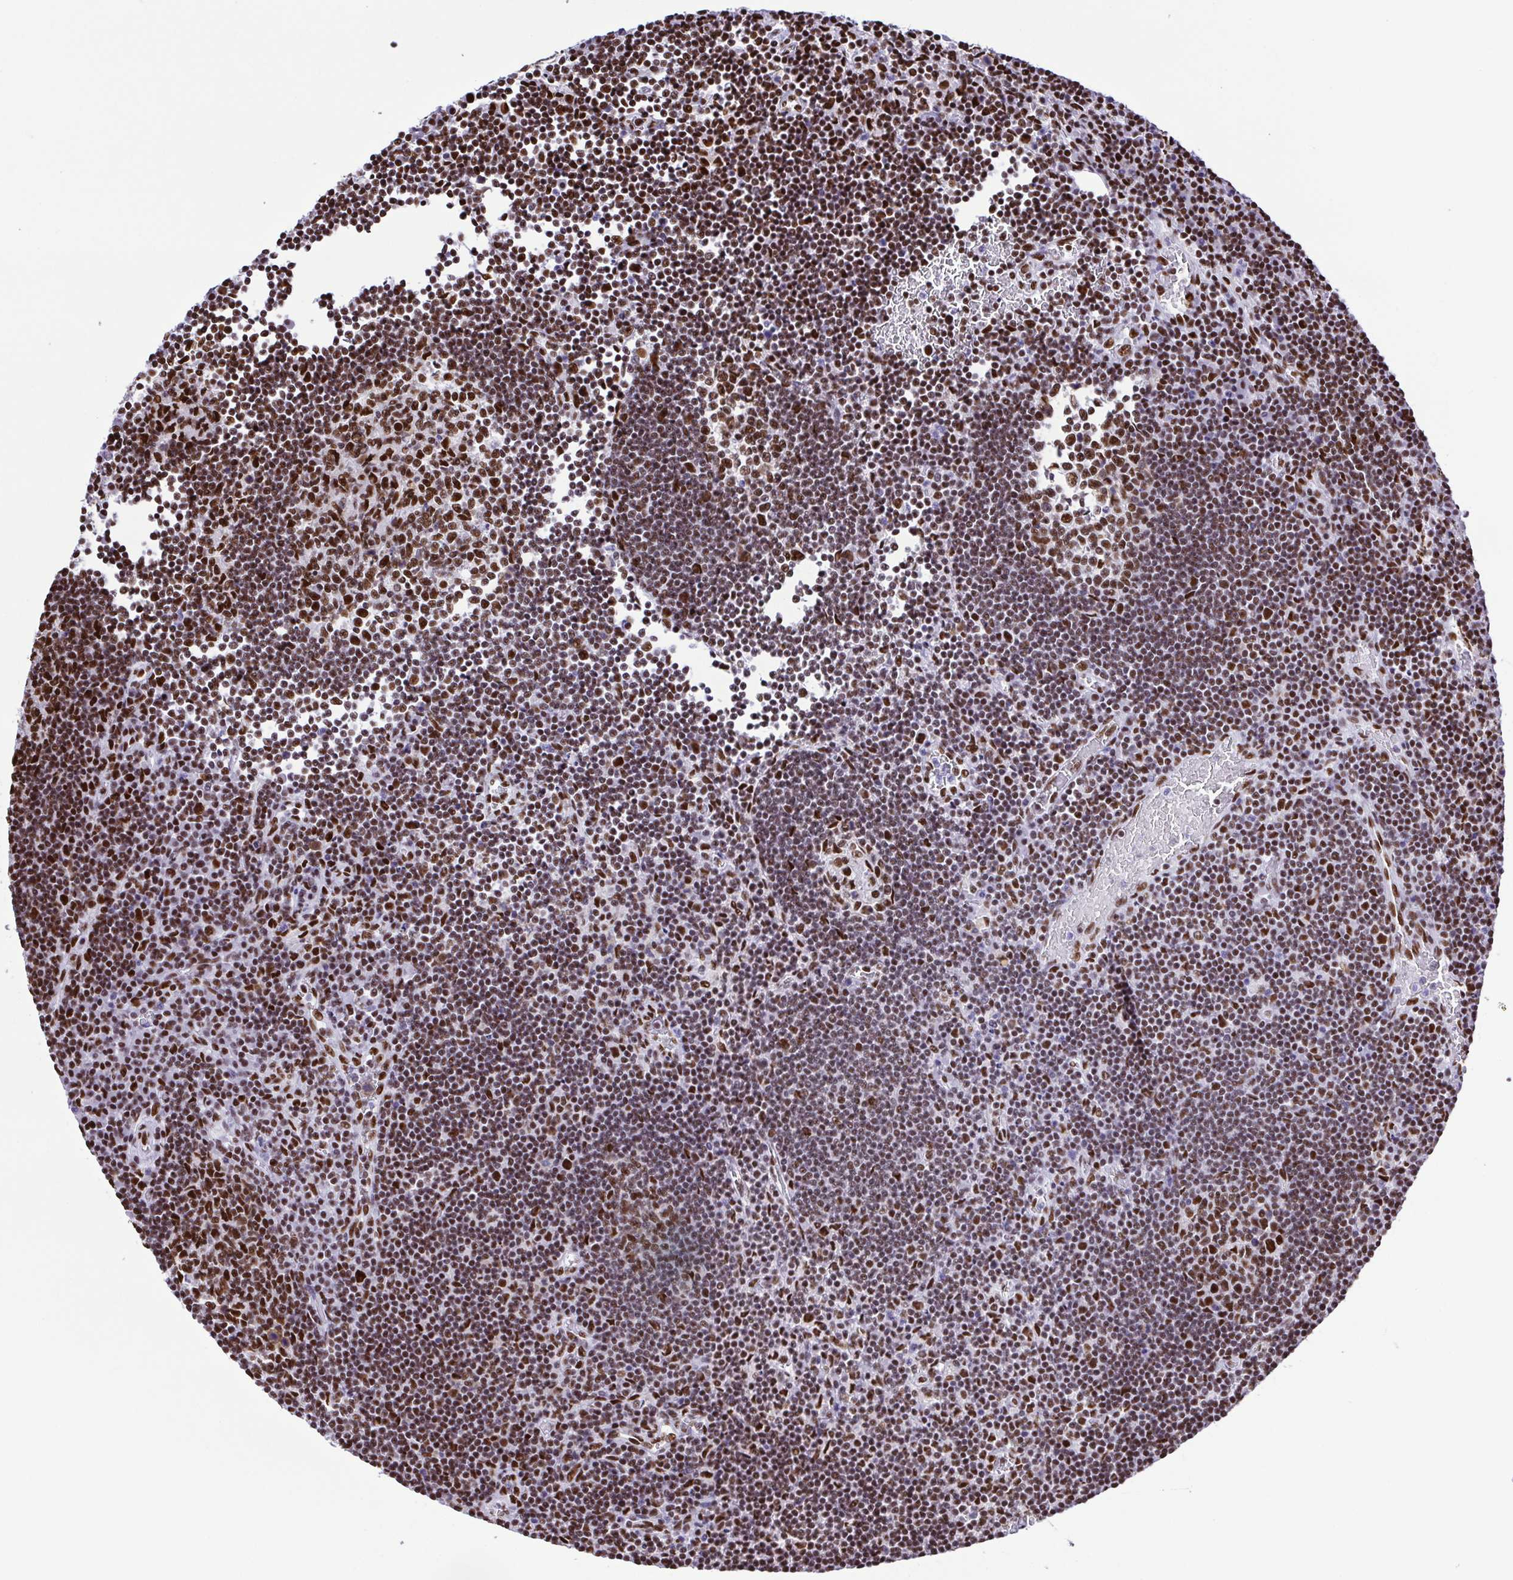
{"staining": {"intensity": "moderate", "quantity": ">75%", "location": "nuclear"}, "tissue": "lymph node", "cell_type": "Germinal center cells", "image_type": "normal", "snomed": [{"axis": "morphology", "description": "Normal tissue, NOS"}, {"axis": "topography", "description": "Lymph node"}], "caption": "Moderate nuclear staining for a protein is appreciated in approximately >75% of germinal center cells of benign lymph node using immunohistochemistry (IHC).", "gene": "TRIM28", "patient": {"sex": "male", "age": 67}}